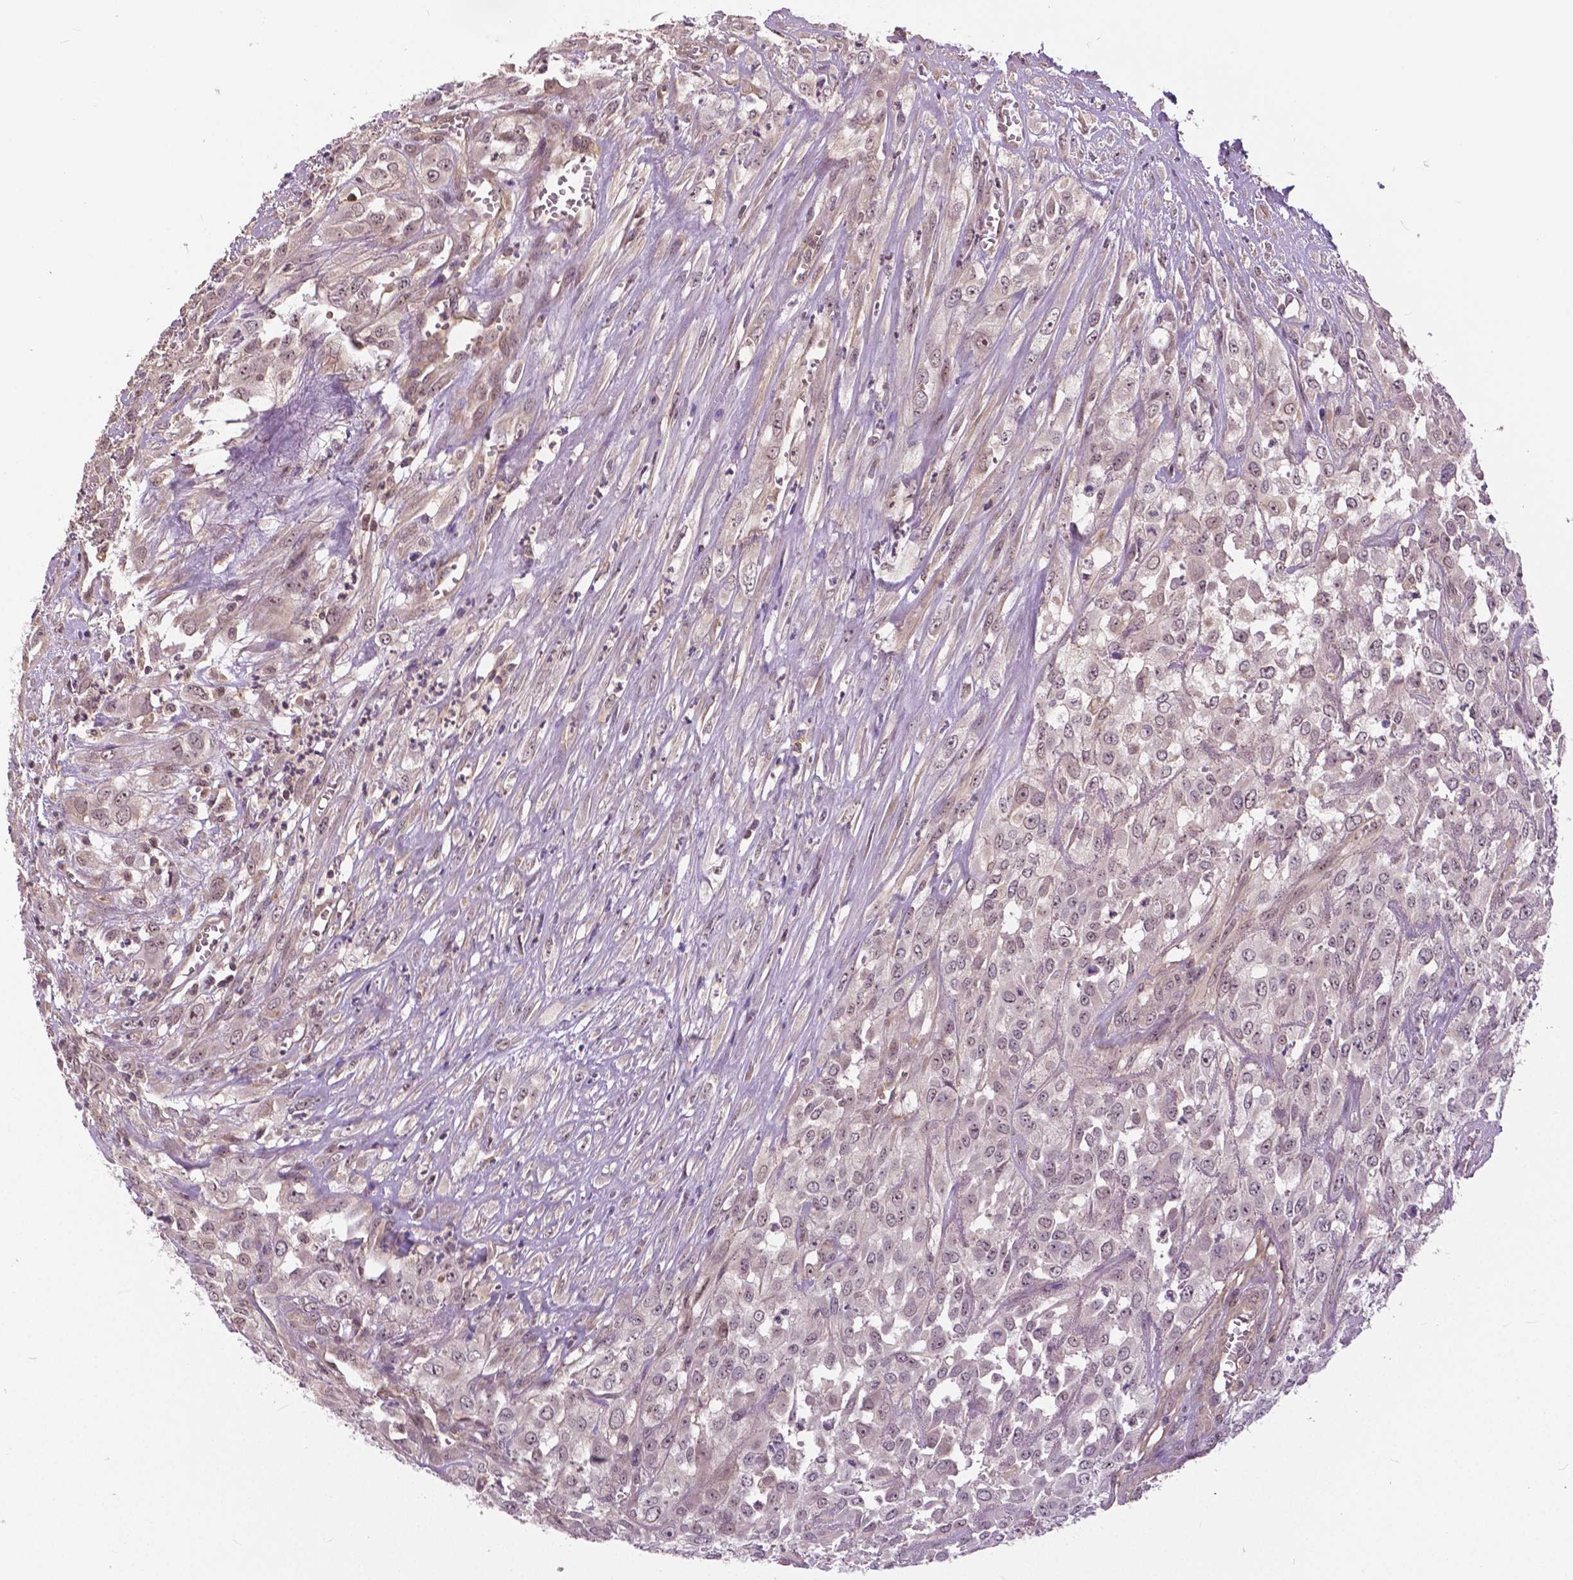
{"staining": {"intensity": "negative", "quantity": "none", "location": "none"}, "tissue": "urothelial cancer", "cell_type": "Tumor cells", "image_type": "cancer", "snomed": [{"axis": "morphology", "description": "Urothelial carcinoma, High grade"}, {"axis": "topography", "description": "Urinary bladder"}], "caption": "Tumor cells are negative for brown protein staining in high-grade urothelial carcinoma.", "gene": "ANXA13", "patient": {"sex": "male", "age": 67}}